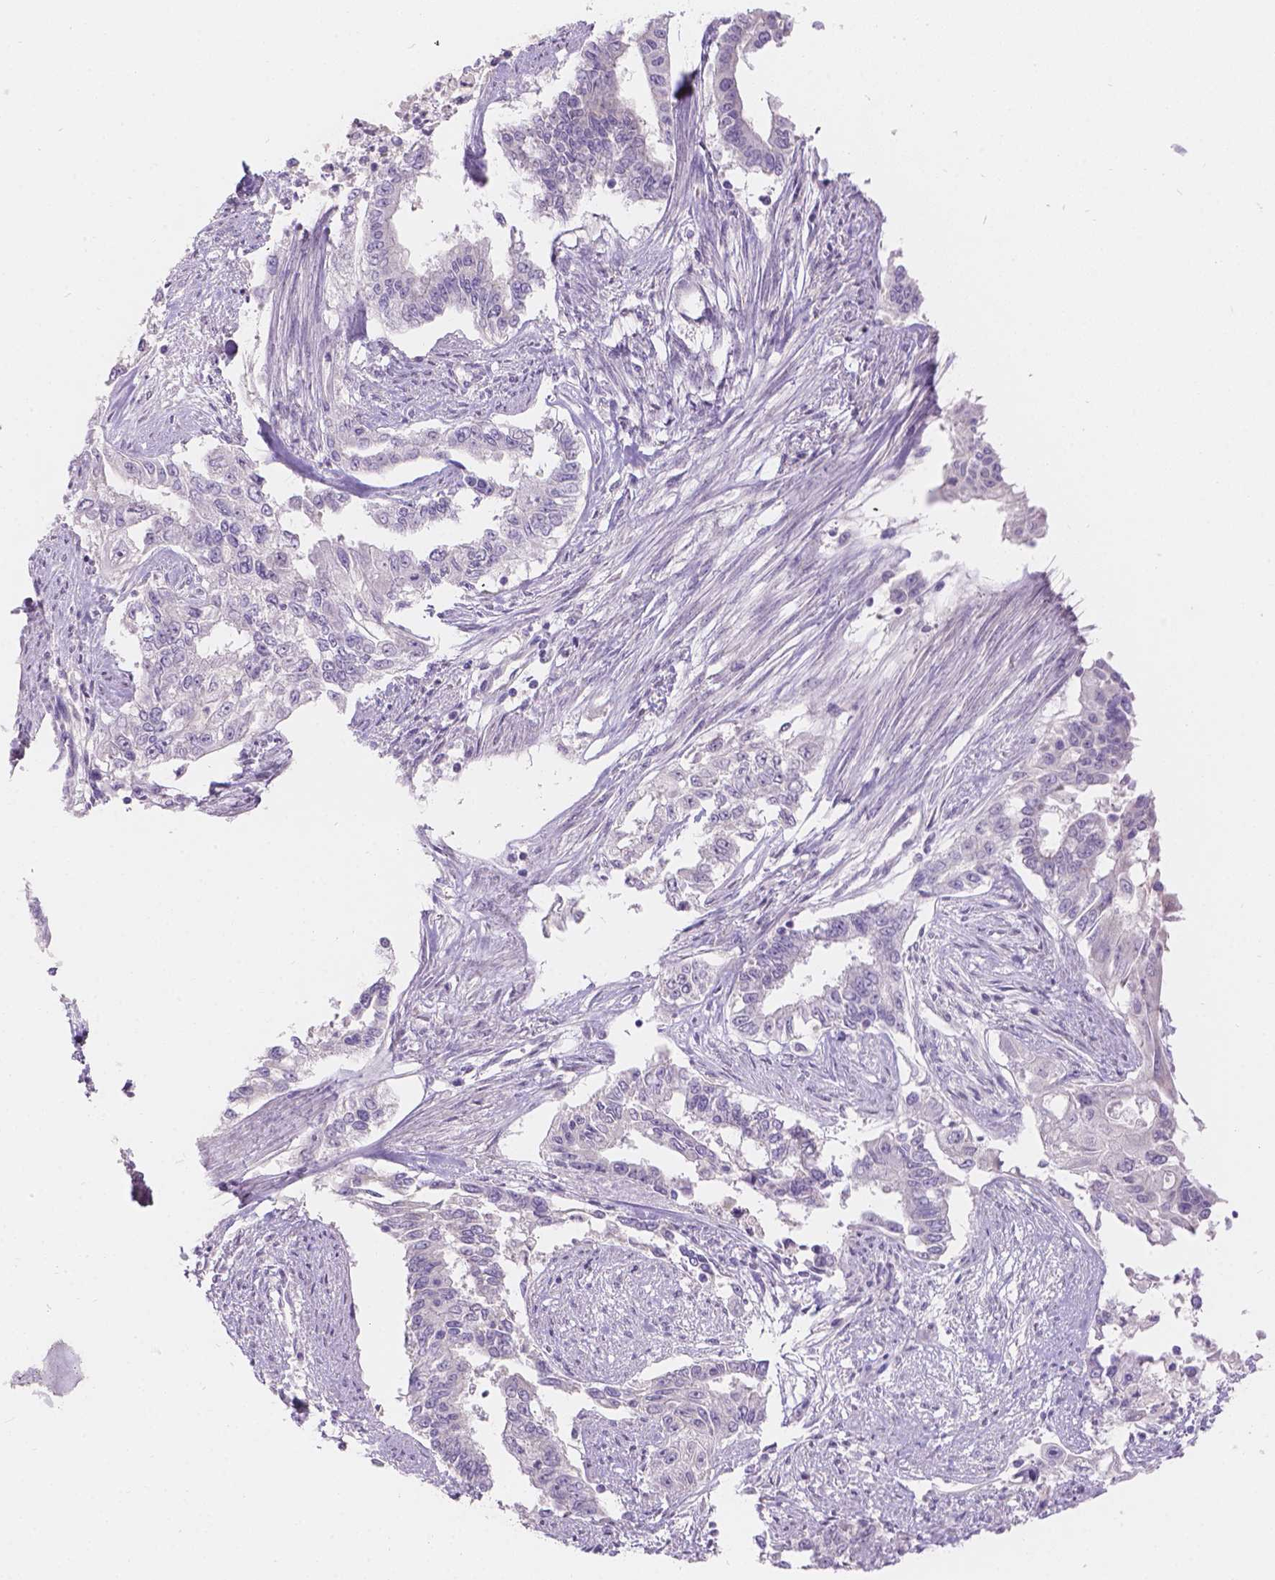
{"staining": {"intensity": "negative", "quantity": "none", "location": "none"}, "tissue": "endometrial cancer", "cell_type": "Tumor cells", "image_type": "cancer", "snomed": [{"axis": "morphology", "description": "Adenocarcinoma, NOS"}, {"axis": "topography", "description": "Uterus"}], "caption": "IHC of endometrial cancer (adenocarcinoma) shows no expression in tumor cells.", "gene": "HTN3", "patient": {"sex": "female", "age": 59}}